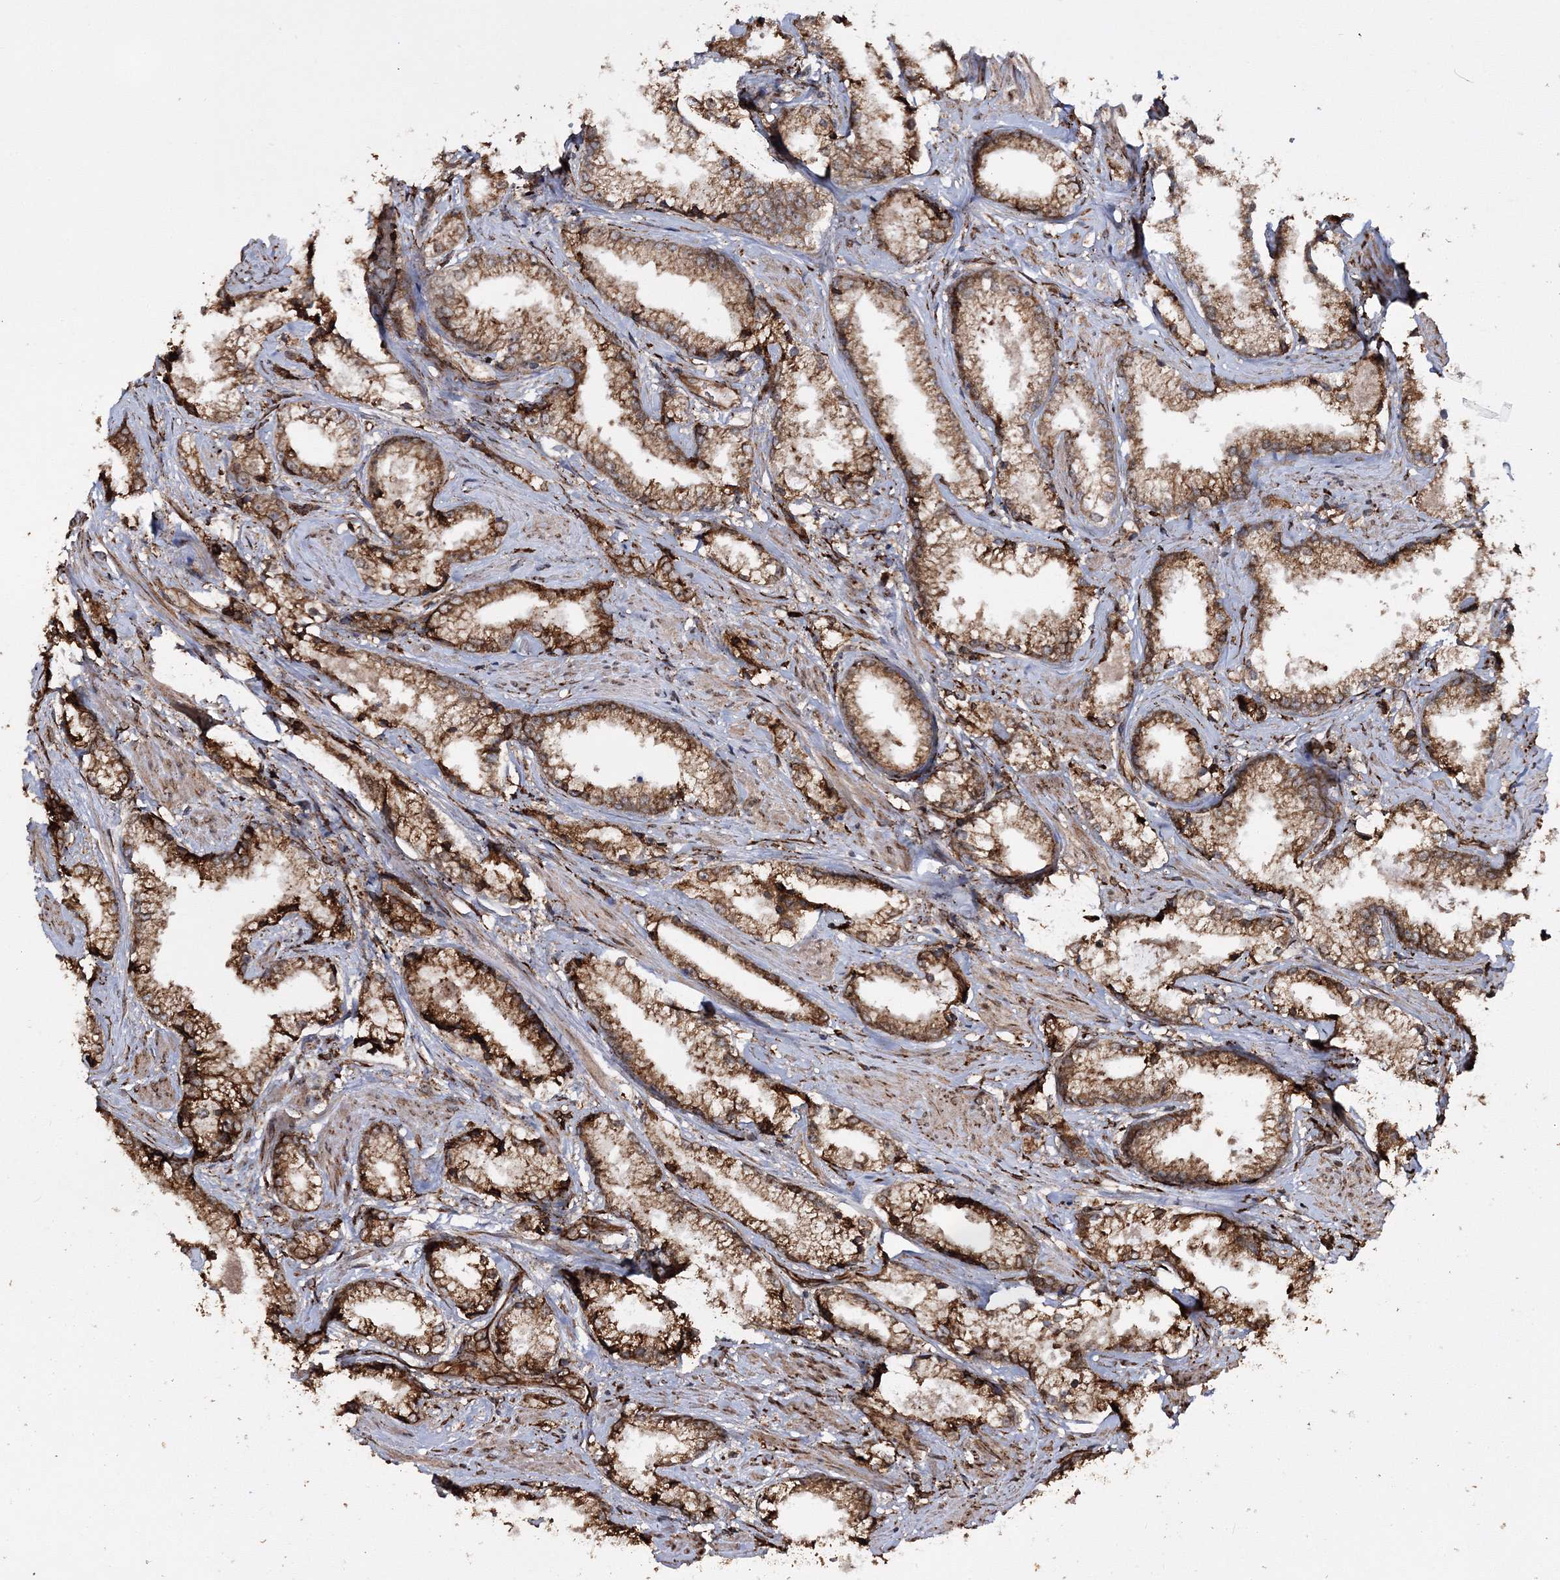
{"staining": {"intensity": "strong", "quantity": ">75%", "location": "cytoplasmic/membranous"}, "tissue": "prostate cancer", "cell_type": "Tumor cells", "image_type": "cancer", "snomed": [{"axis": "morphology", "description": "Adenocarcinoma, High grade"}, {"axis": "topography", "description": "Prostate"}], "caption": "High-magnification brightfield microscopy of prostate cancer stained with DAB (brown) and counterstained with hematoxylin (blue). tumor cells exhibit strong cytoplasmic/membranous positivity is identified in approximately>75% of cells. (DAB = brown stain, brightfield microscopy at high magnification).", "gene": "SCRN3", "patient": {"sex": "male", "age": 66}}